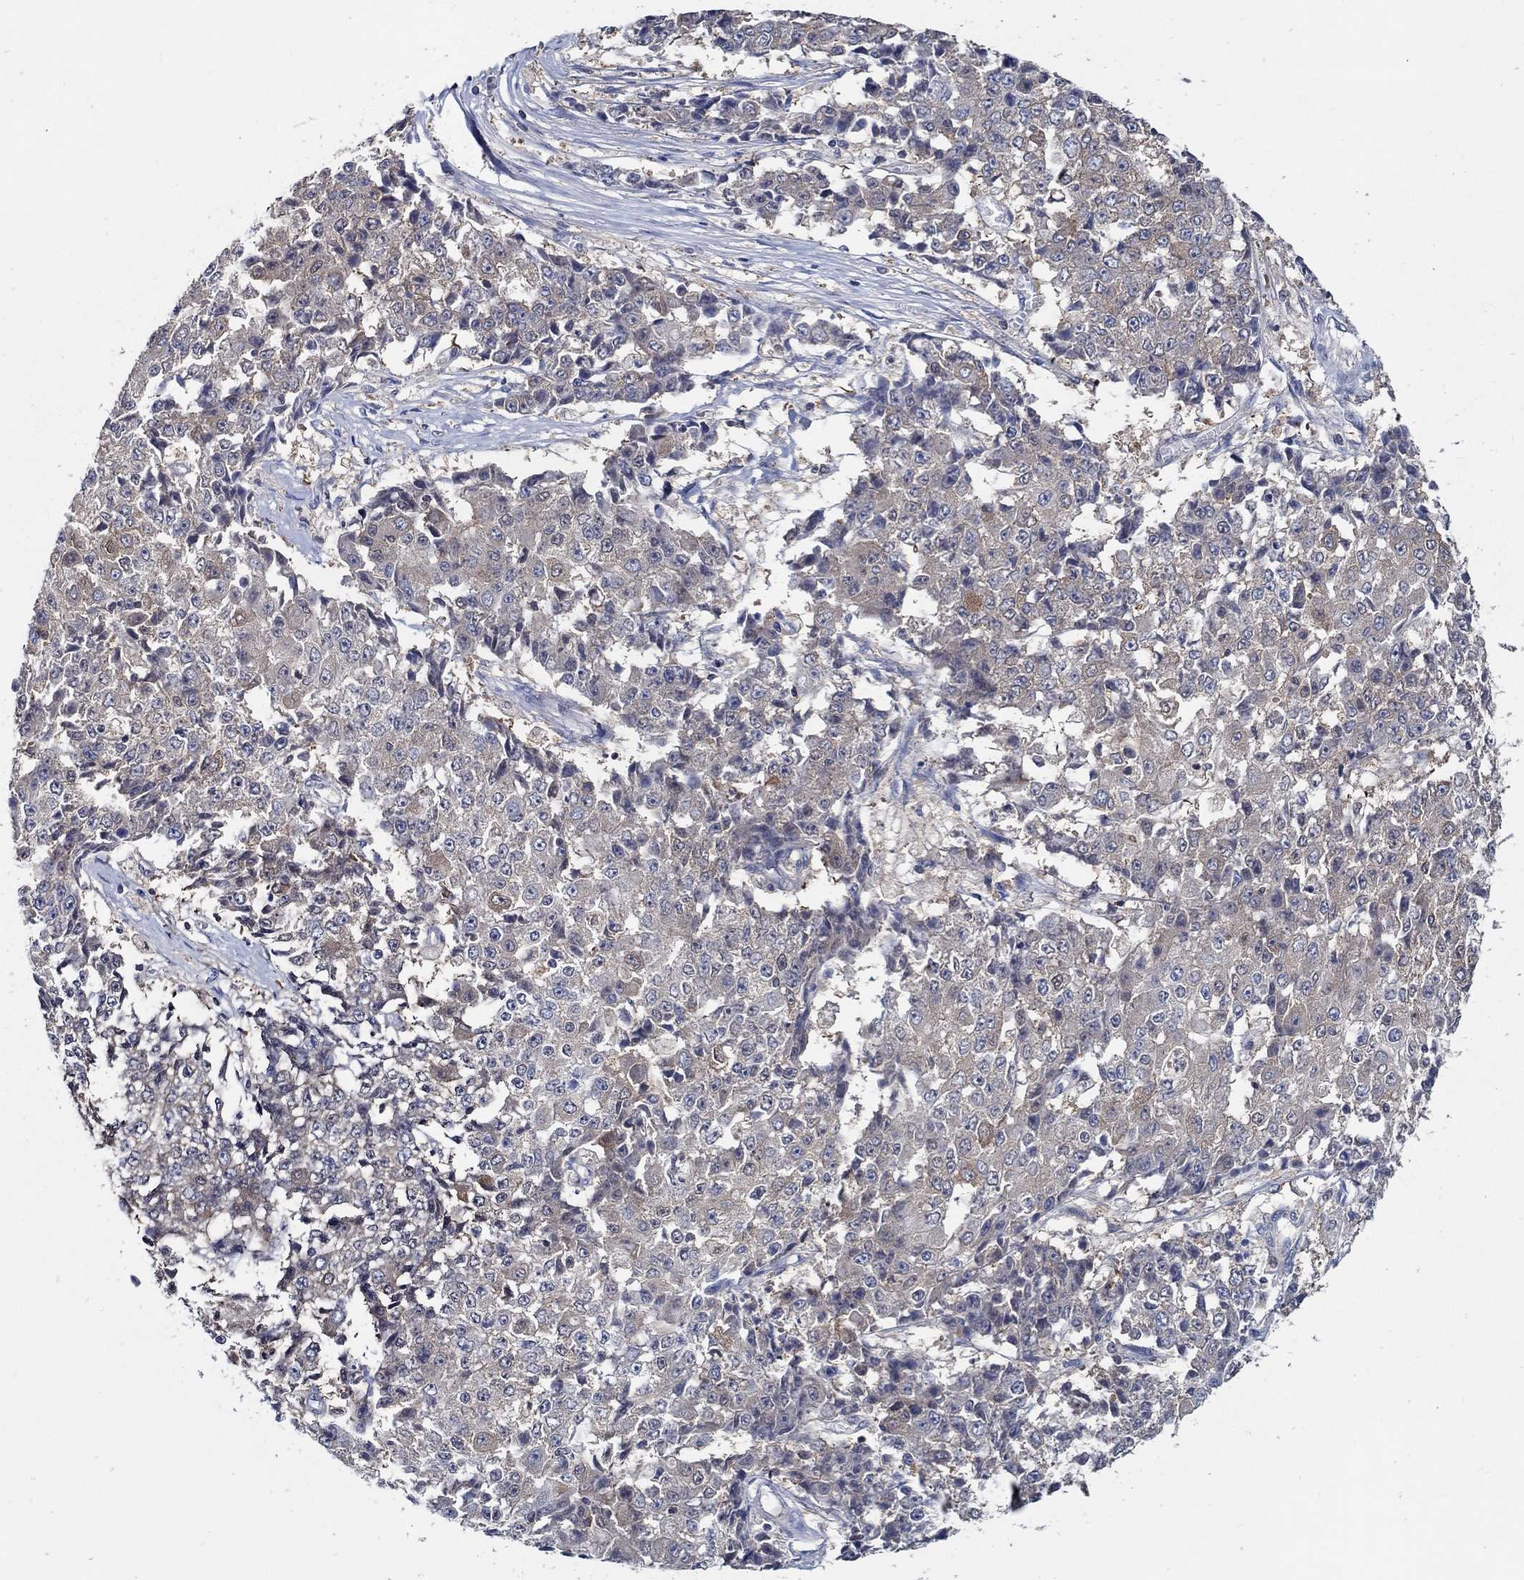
{"staining": {"intensity": "negative", "quantity": "none", "location": "none"}, "tissue": "ovarian cancer", "cell_type": "Tumor cells", "image_type": "cancer", "snomed": [{"axis": "morphology", "description": "Carcinoma, endometroid"}, {"axis": "topography", "description": "Ovary"}], "caption": "Tumor cells are negative for brown protein staining in ovarian cancer (endometroid carcinoma).", "gene": "MTHFR", "patient": {"sex": "female", "age": 42}}